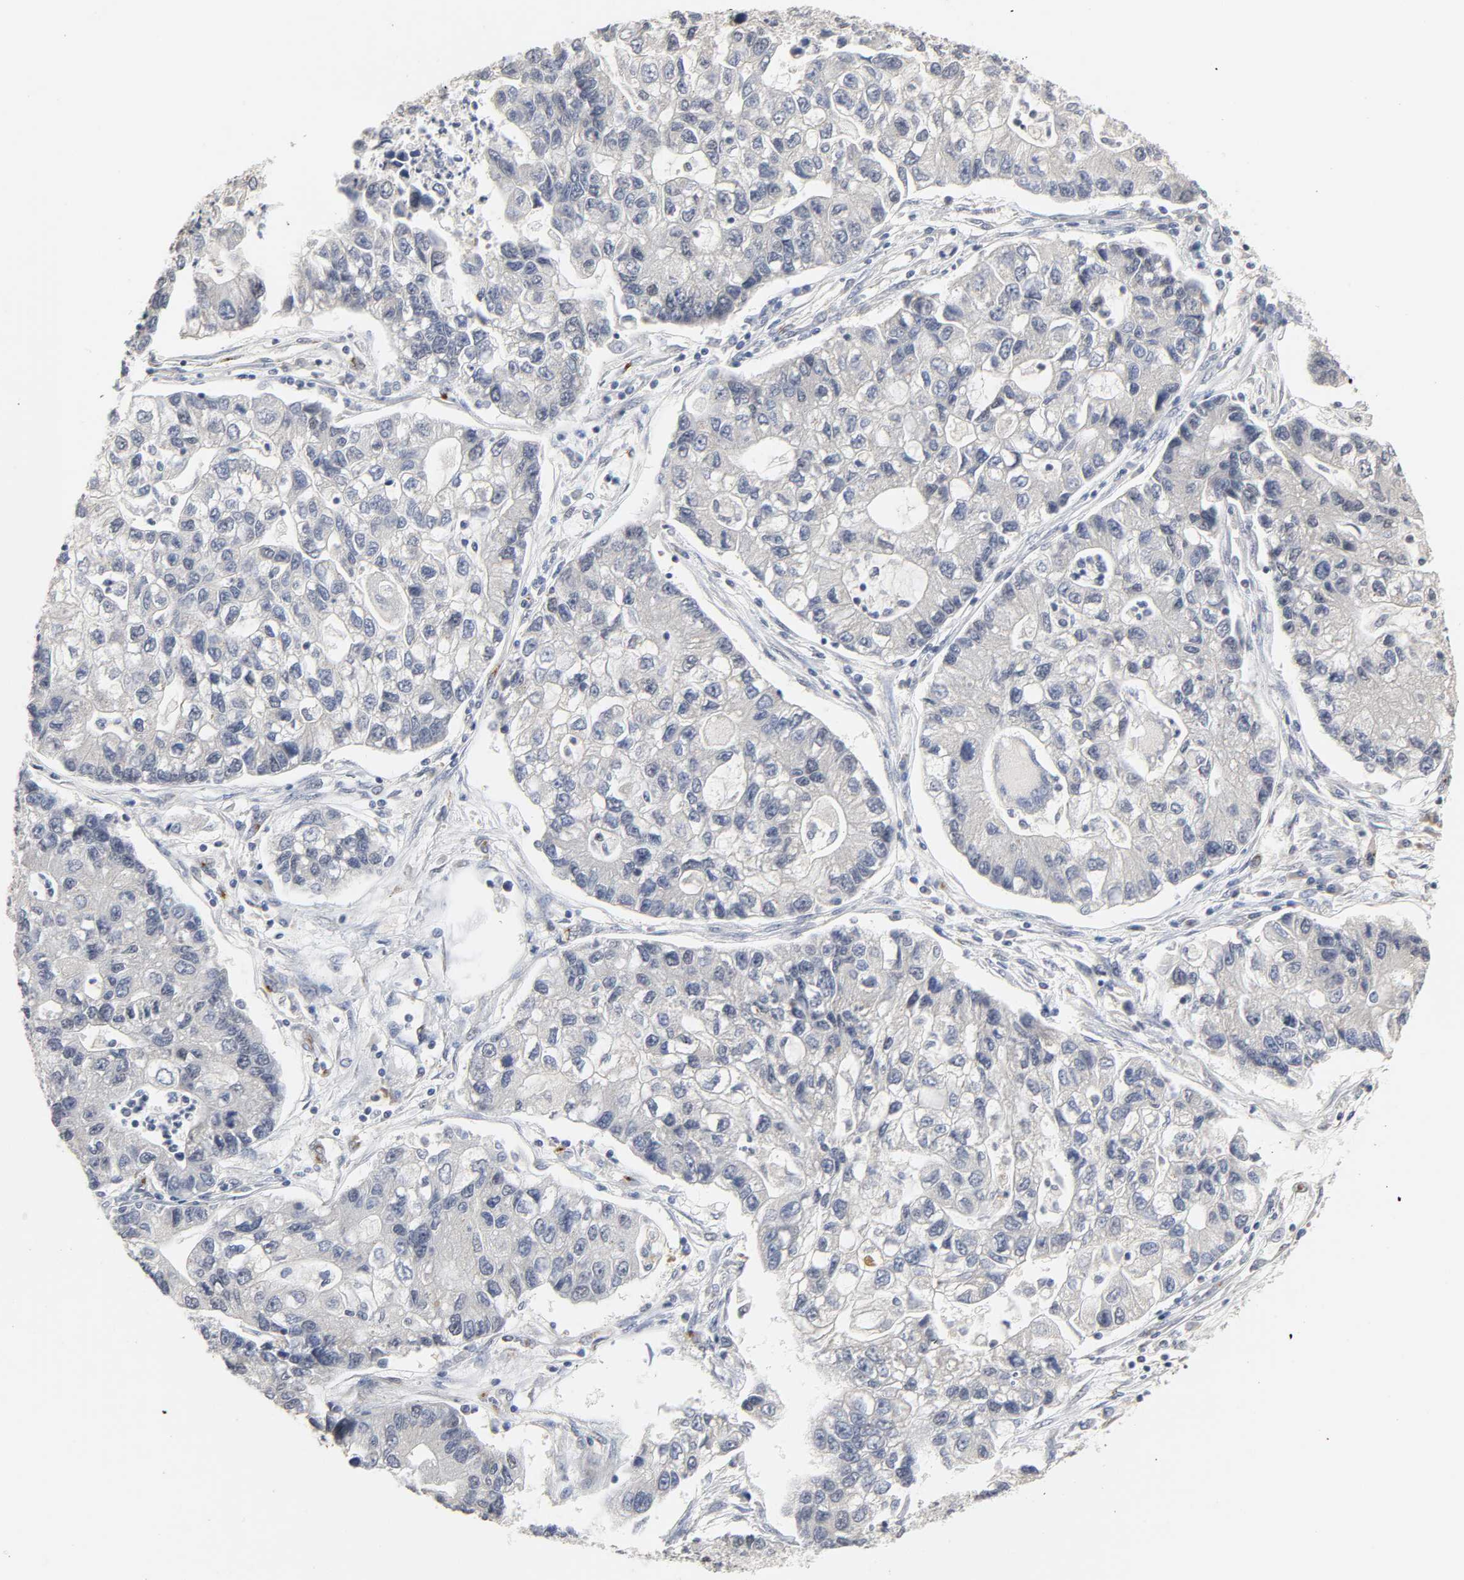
{"staining": {"intensity": "negative", "quantity": "none", "location": "none"}, "tissue": "lung cancer", "cell_type": "Tumor cells", "image_type": "cancer", "snomed": [{"axis": "morphology", "description": "Adenocarcinoma, NOS"}, {"axis": "topography", "description": "Lung"}], "caption": "High magnification brightfield microscopy of lung cancer stained with DAB (3,3'-diaminobenzidine) (brown) and counterstained with hematoxylin (blue): tumor cells show no significant positivity.", "gene": "NCOA6", "patient": {"sex": "female", "age": 51}}